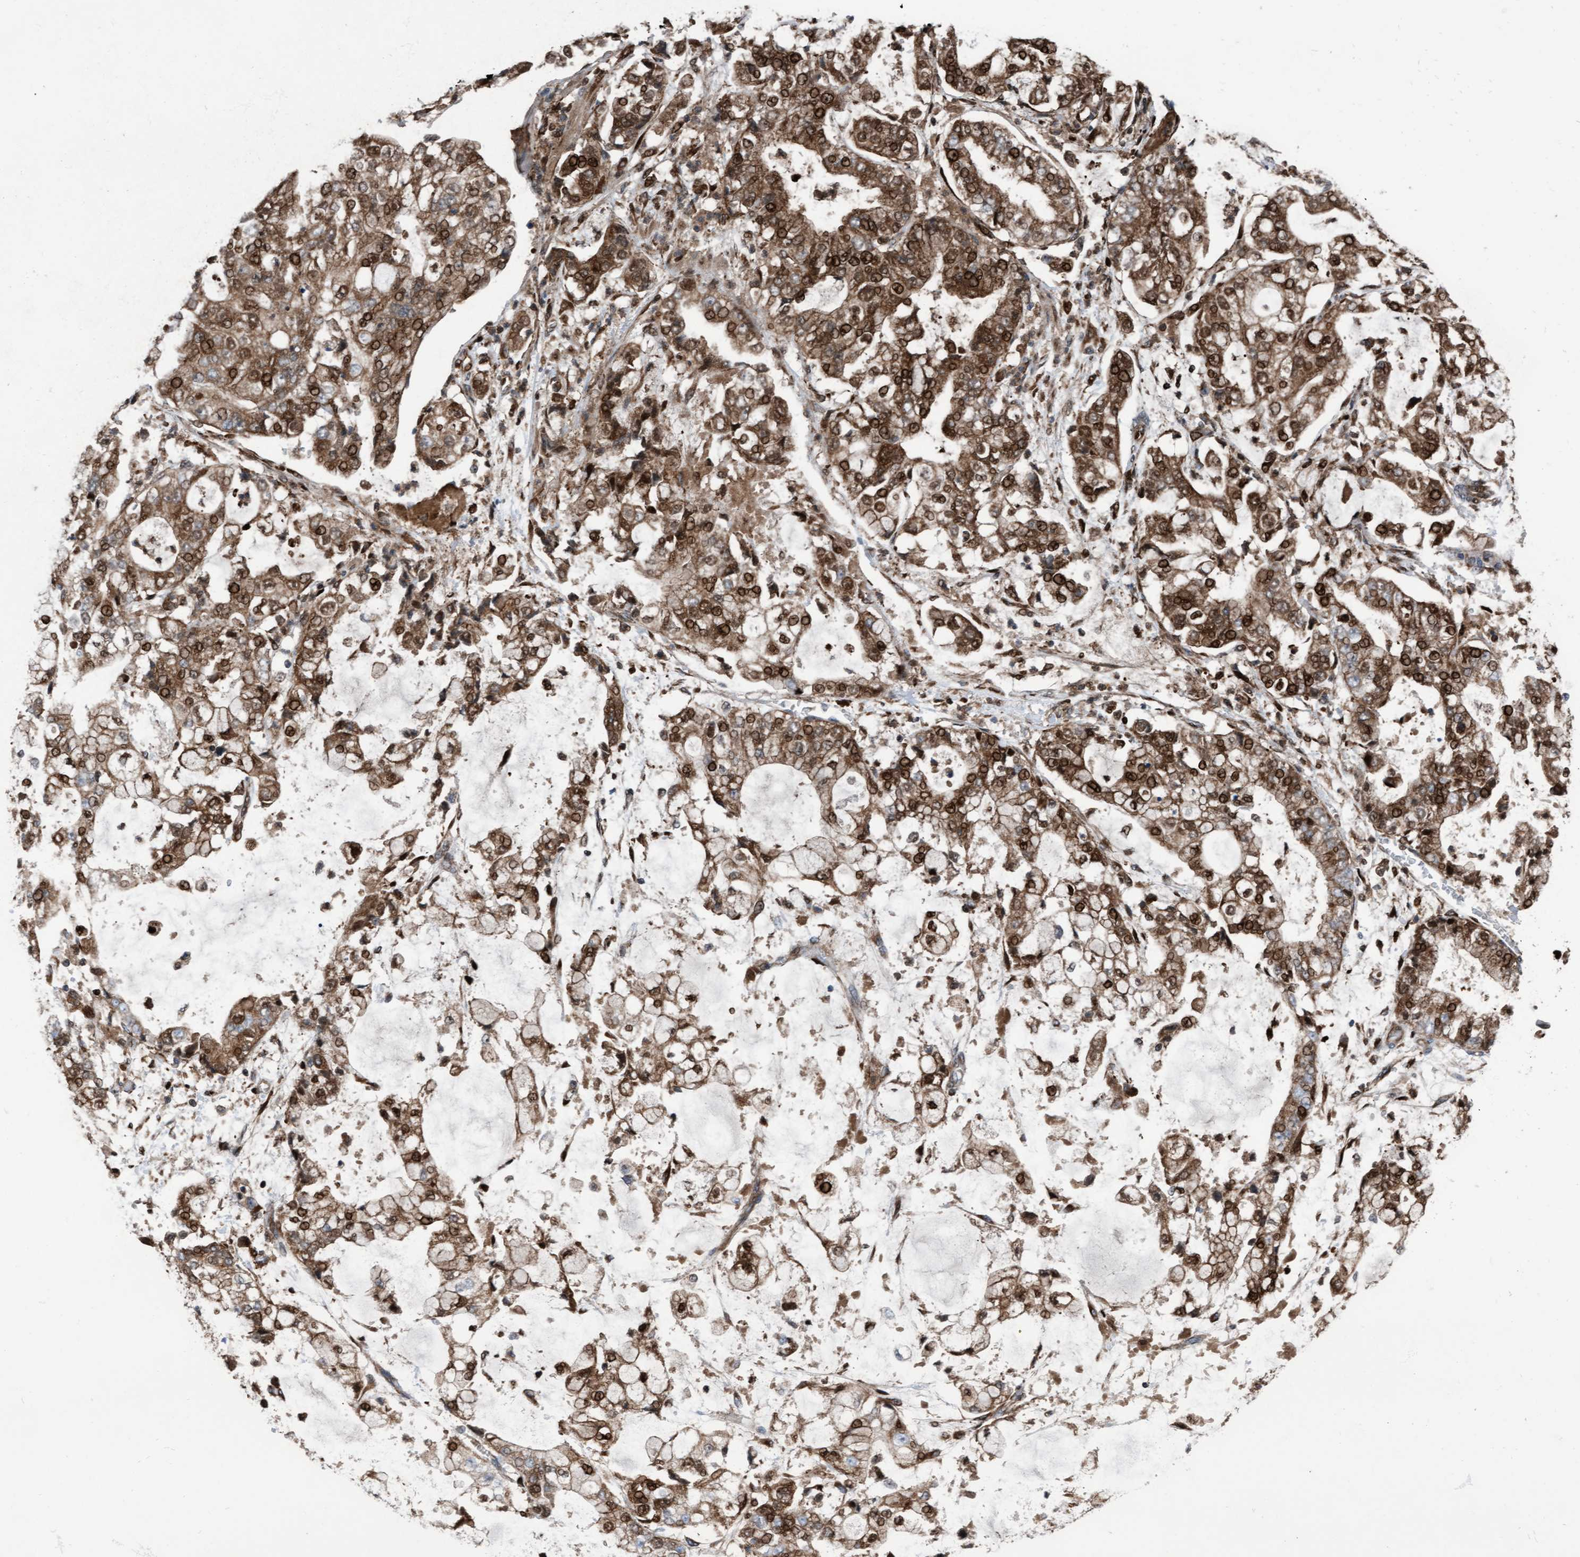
{"staining": {"intensity": "strong", "quantity": ">75%", "location": "cytoplasmic/membranous,nuclear"}, "tissue": "stomach cancer", "cell_type": "Tumor cells", "image_type": "cancer", "snomed": [{"axis": "morphology", "description": "Adenocarcinoma, NOS"}, {"axis": "topography", "description": "Stomach"}], "caption": "Immunohistochemical staining of human stomach cancer (adenocarcinoma) reveals high levels of strong cytoplasmic/membranous and nuclear protein expression in approximately >75% of tumor cells. The protein is shown in brown color, while the nuclei are stained blue.", "gene": "KLHL26", "patient": {"sex": "male", "age": 76}}